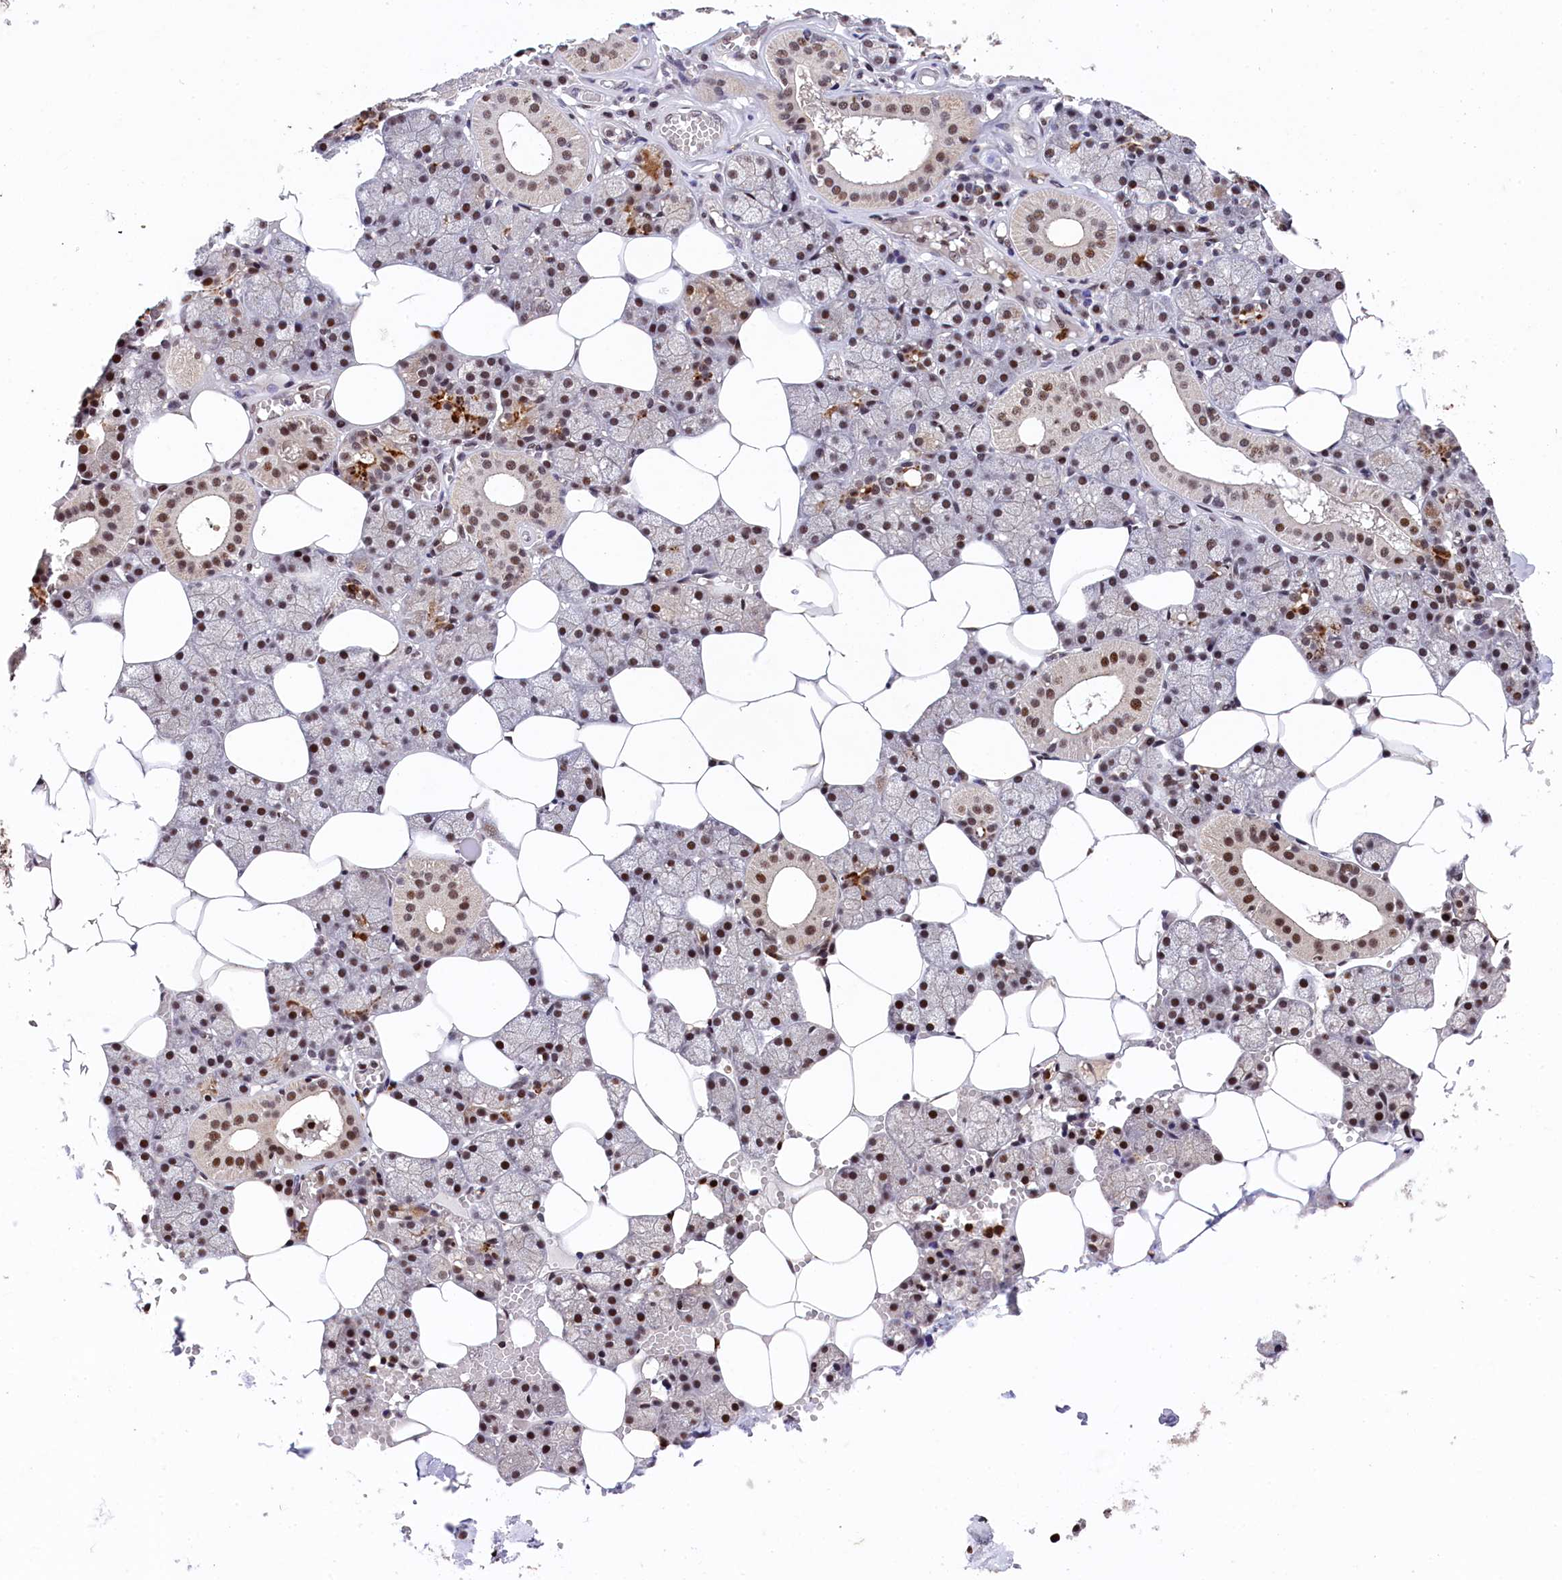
{"staining": {"intensity": "strong", "quantity": ">75%", "location": "nuclear"}, "tissue": "salivary gland", "cell_type": "Glandular cells", "image_type": "normal", "snomed": [{"axis": "morphology", "description": "Normal tissue, NOS"}, {"axis": "topography", "description": "Salivary gland"}], "caption": "Protein staining exhibits strong nuclear expression in approximately >75% of glandular cells in unremarkable salivary gland.", "gene": "ADIG", "patient": {"sex": "male", "age": 62}}